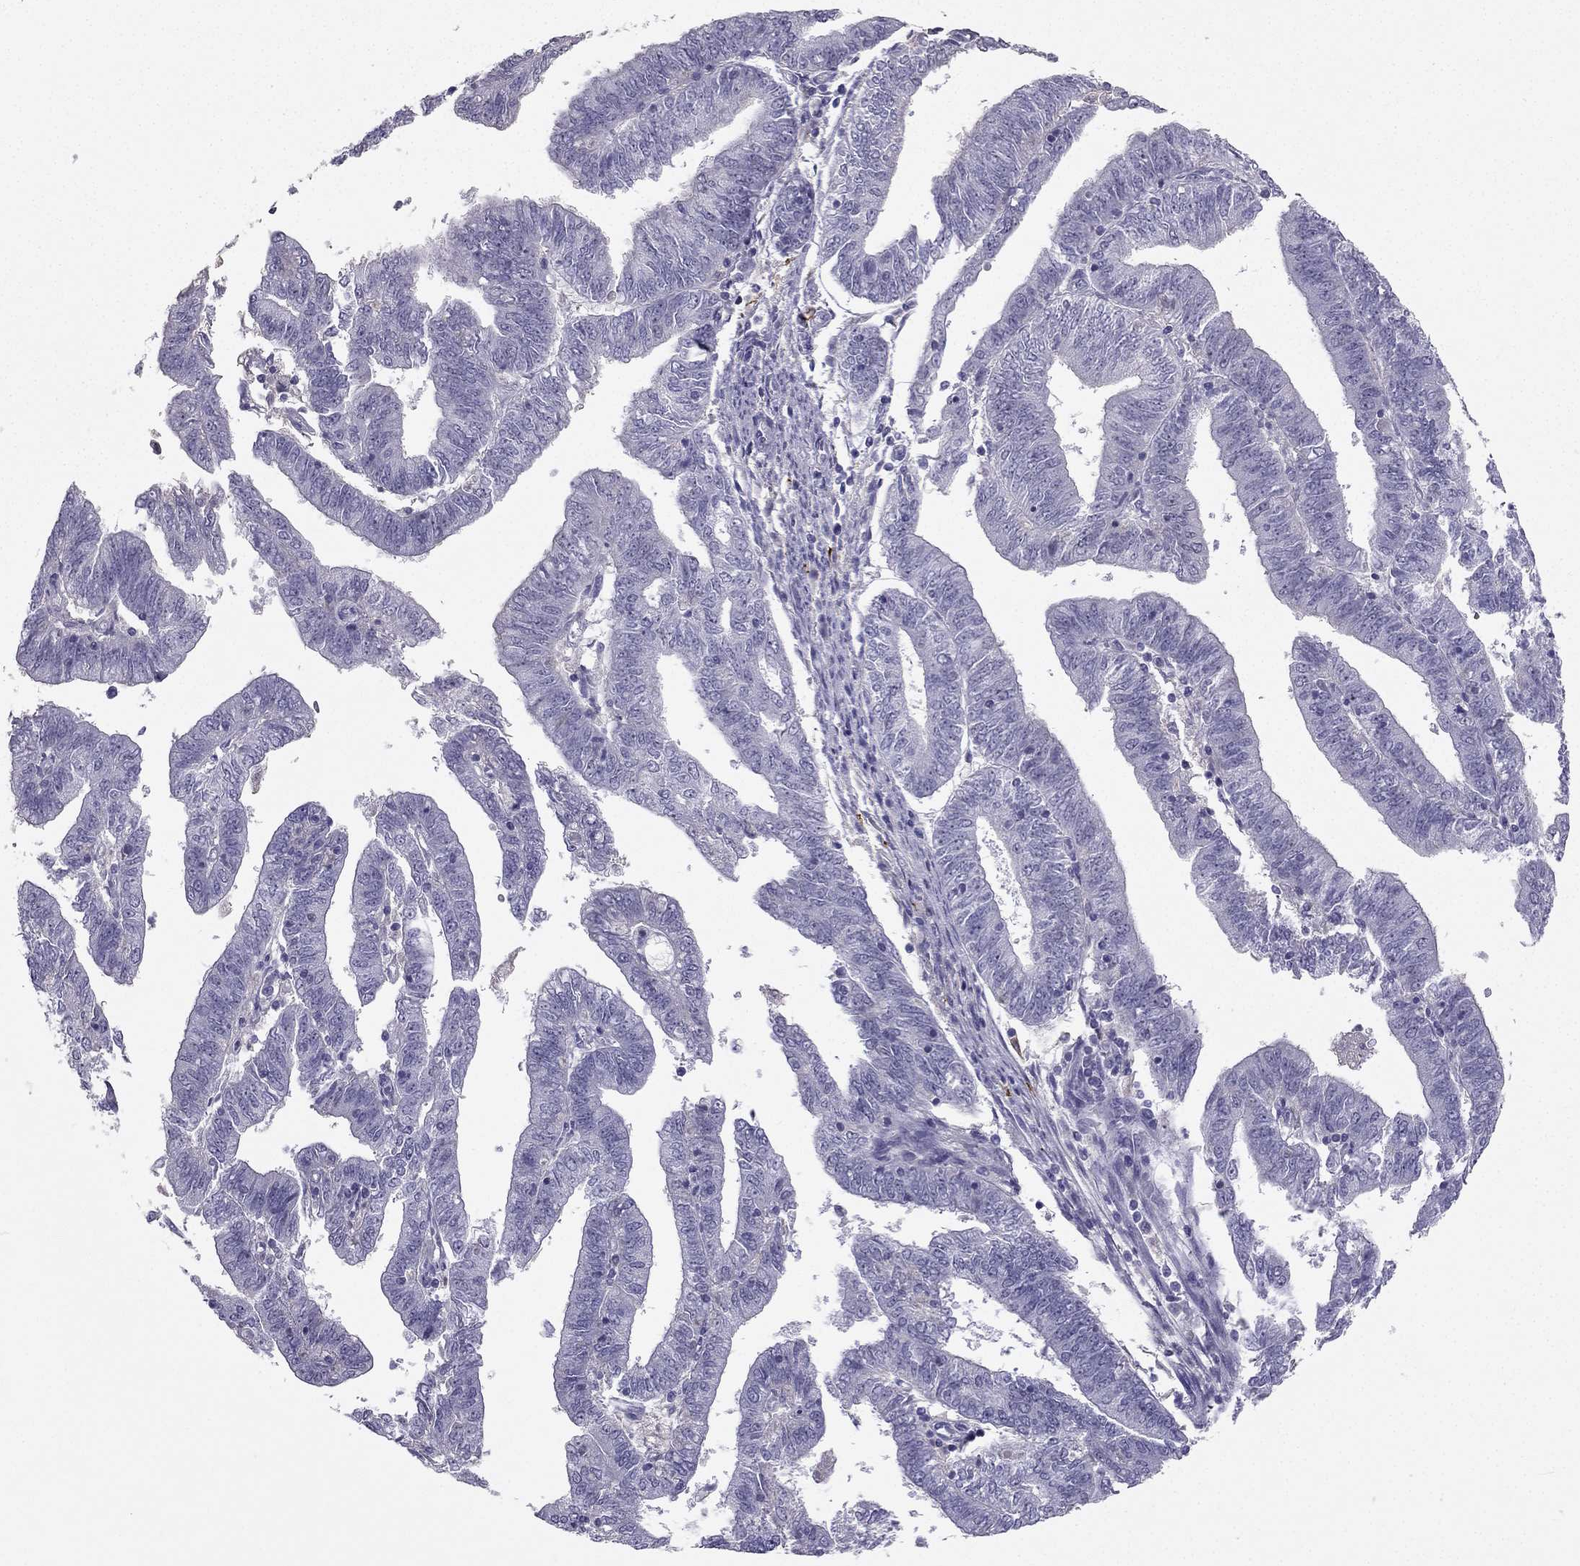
{"staining": {"intensity": "negative", "quantity": "none", "location": "none"}, "tissue": "endometrial cancer", "cell_type": "Tumor cells", "image_type": "cancer", "snomed": [{"axis": "morphology", "description": "Adenocarcinoma, NOS"}, {"axis": "topography", "description": "Endometrium"}], "caption": "Histopathology image shows no significant protein positivity in tumor cells of adenocarcinoma (endometrial).", "gene": "LMTK3", "patient": {"sex": "female", "age": 82}}